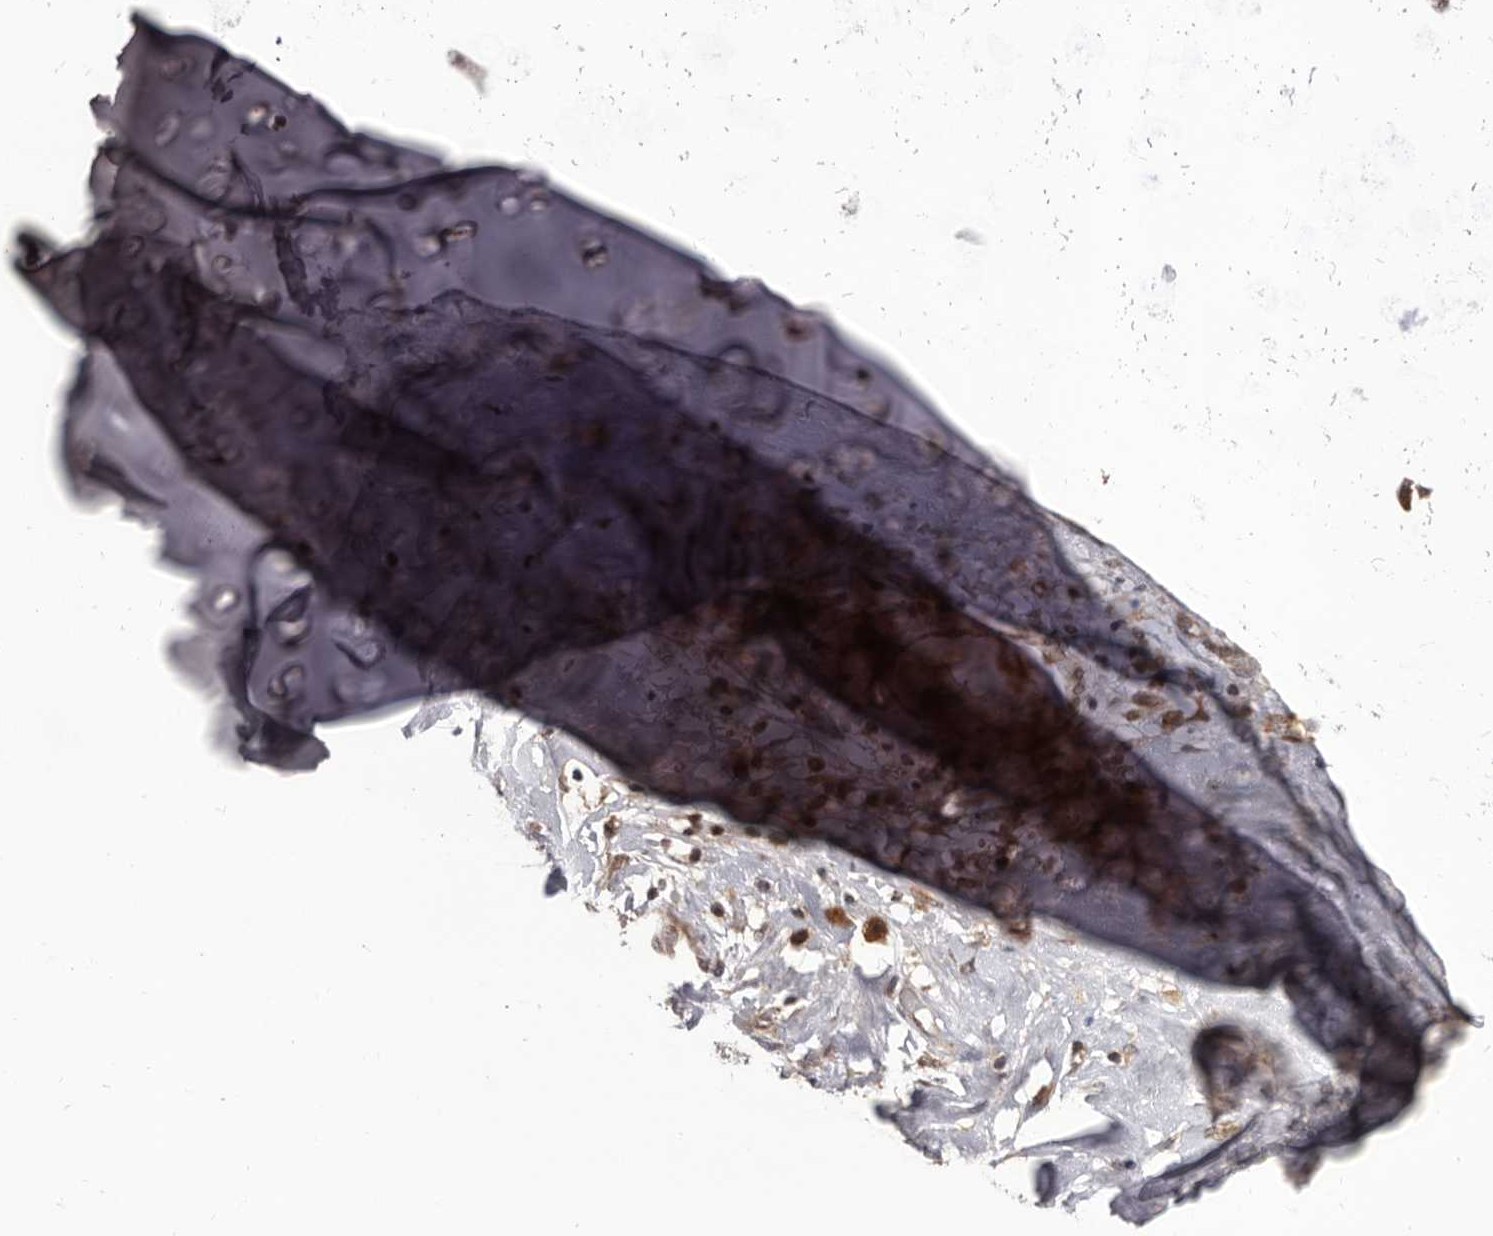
{"staining": {"intensity": "weak", "quantity": ">75%", "location": "cytoplasmic/membranous"}, "tissue": "adipose tissue", "cell_type": "Adipocytes", "image_type": "normal", "snomed": [{"axis": "morphology", "description": "Normal tissue, NOS"}, {"axis": "morphology", "description": "Basal cell carcinoma"}, {"axis": "topography", "description": "Cartilage tissue"}, {"axis": "topography", "description": "Nasopharynx"}, {"axis": "topography", "description": "Oral tissue"}], "caption": "About >75% of adipocytes in unremarkable human adipose tissue show weak cytoplasmic/membranous protein positivity as visualized by brown immunohistochemical staining.", "gene": "MAP3K14", "patient": {"sex": "female", "age": 77}}